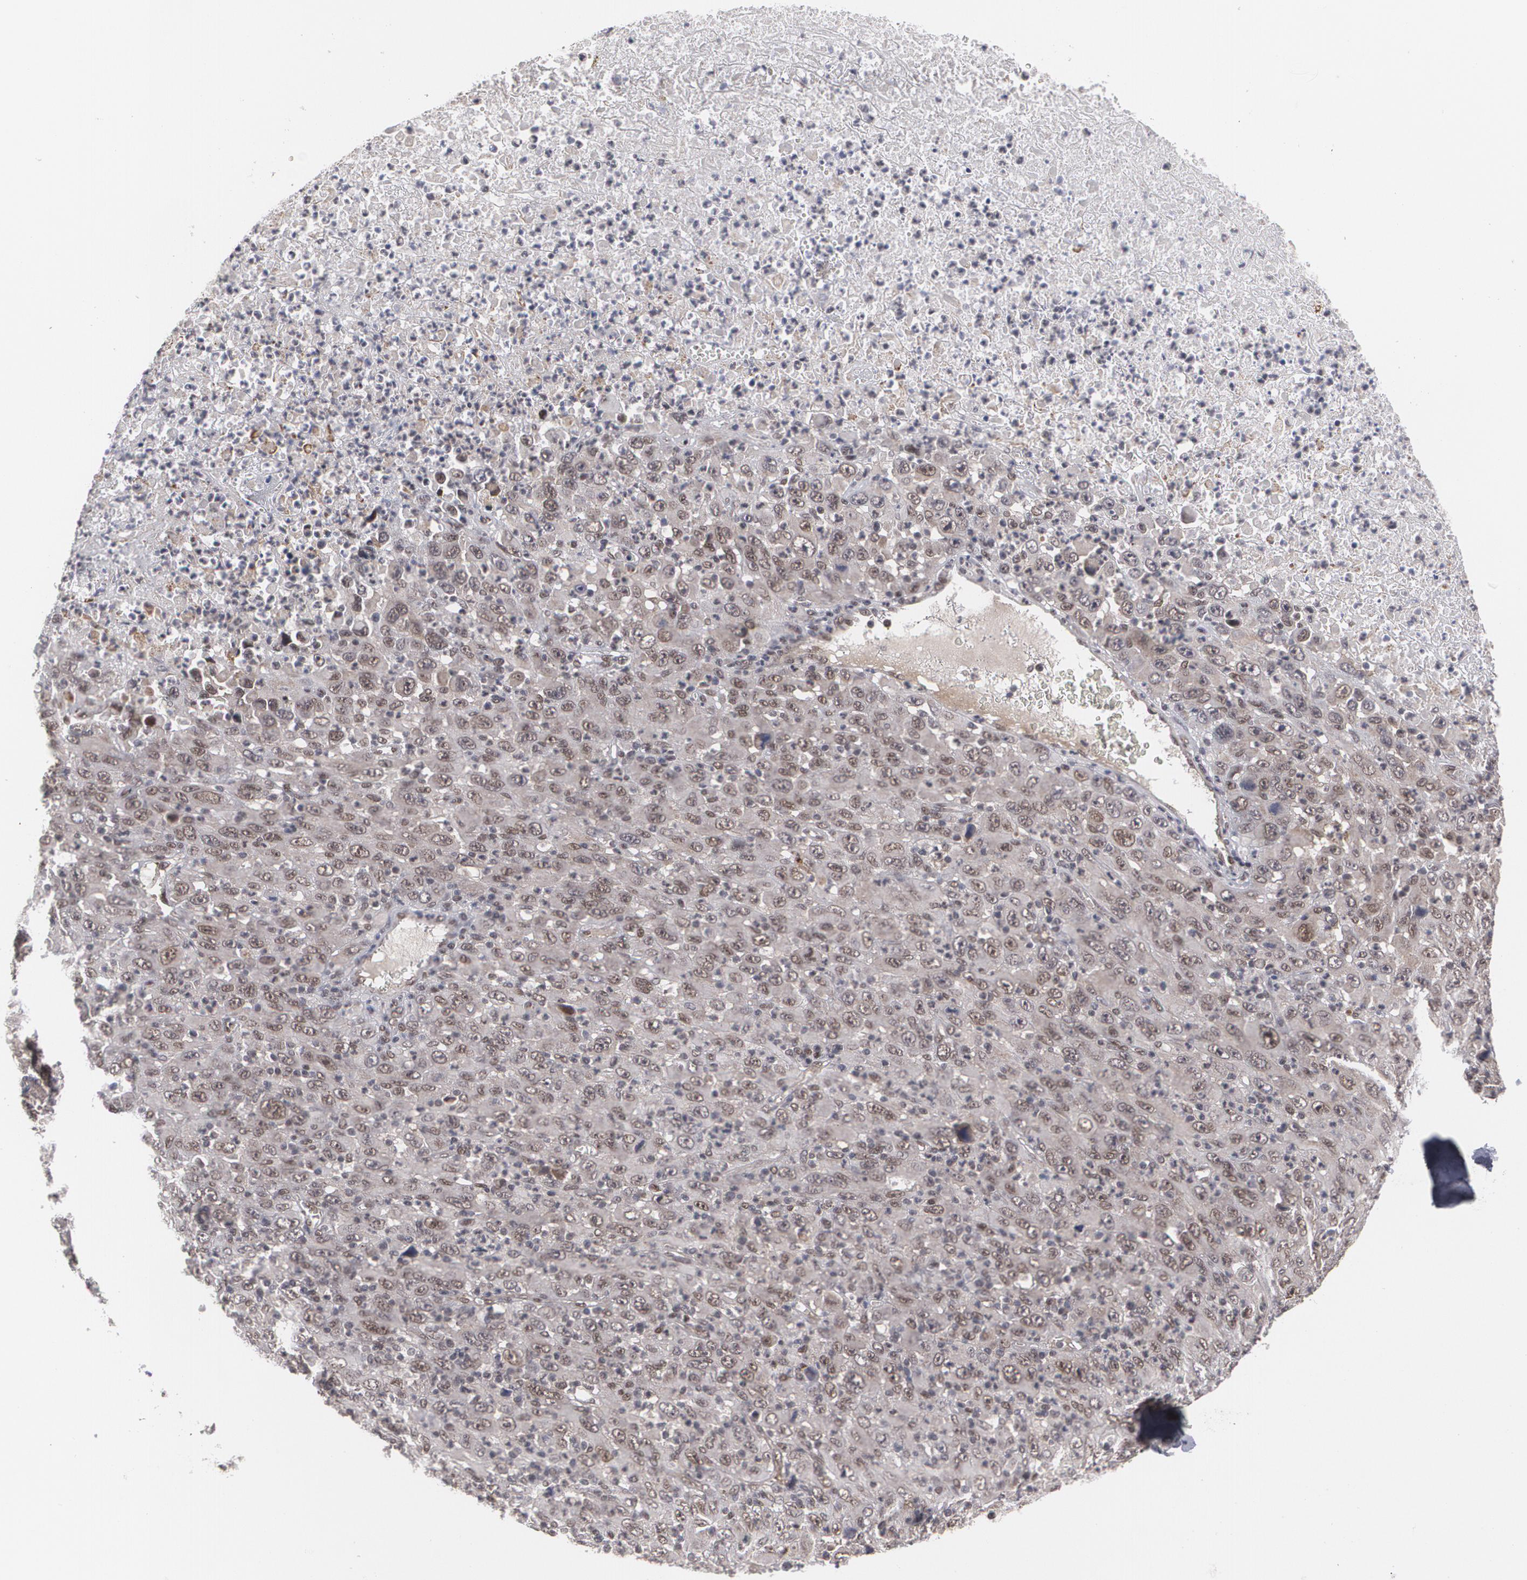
{"staining": {"intensity": "weak", "quantity": "25%-75%", "location": "nuclear"}, "tissue": "melanoma", "cell_type": "Tumor cells", "image_type": "cancer", "snomed": [{"axis": "morphology", "description": "Malignant melanoma, Metastatic site"}, {"axis": "topography", "description": "Skin"}], "caption": "Human melanoma stained with a protein marker shows weak staining in tumor cells.", "gene": "INTS6", "patient": {"sex": "female", "age": 56}}